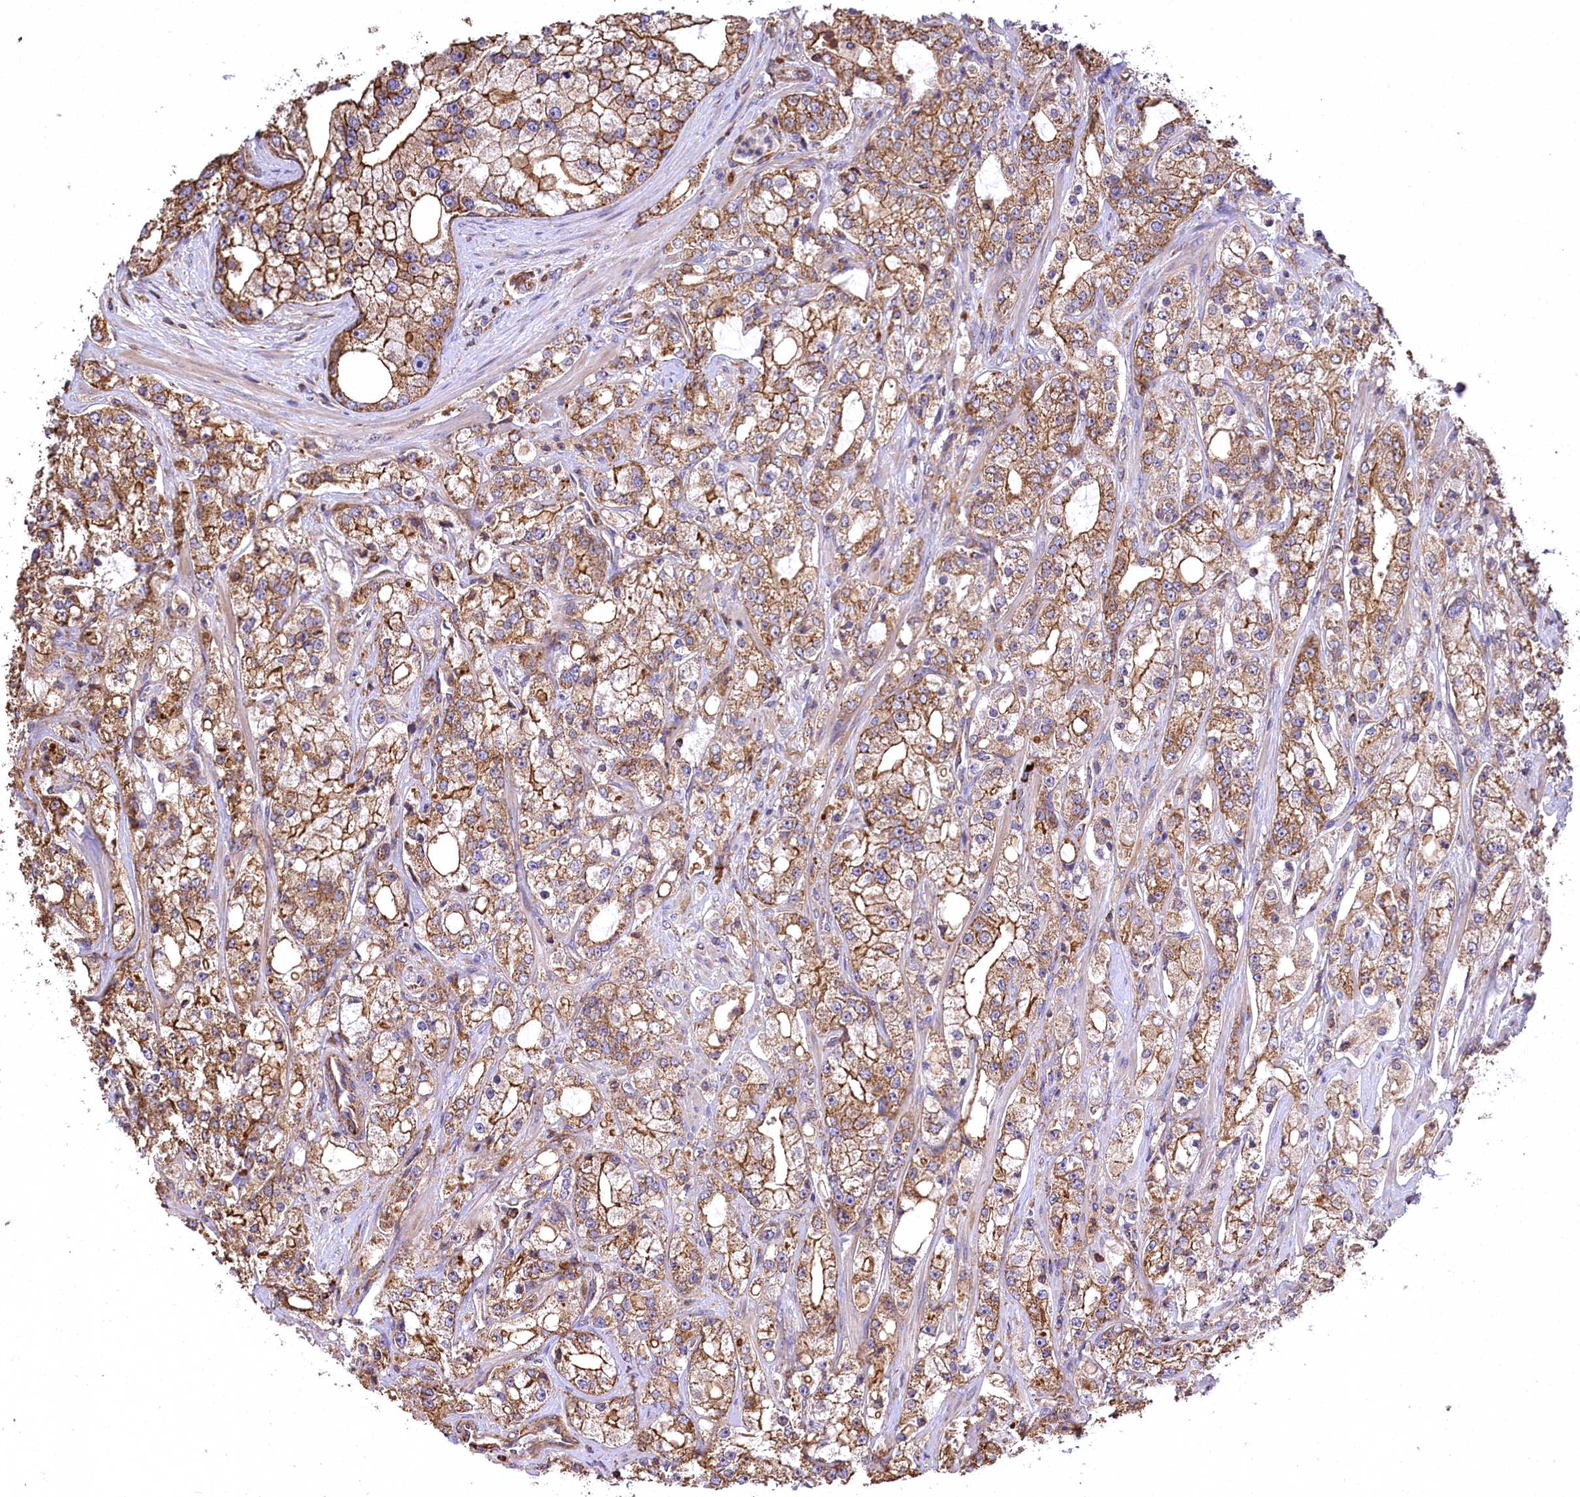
{"staining": {"intensity": "moderate", "quantity": ">75%", "location": "cytoplasmic/membranous"}, "tissue": "prostate cancer", "cell_type": "Tumor cells", "image_type": "cancer", "snomed": [{"axis": "morphology", "description": "Adenocarcinoma, High grade"}, {"axis": "topography", "description": "Prostate"}], "caption": "The histopathology image shows staining of high-grade adenocarcinoma (prostate), revealing moderate cytoplasmic/membranous protein positivity (brown color) within tumor cells.", "gene": "CARD19", "patient": {"sex": "male", "age": 64}}